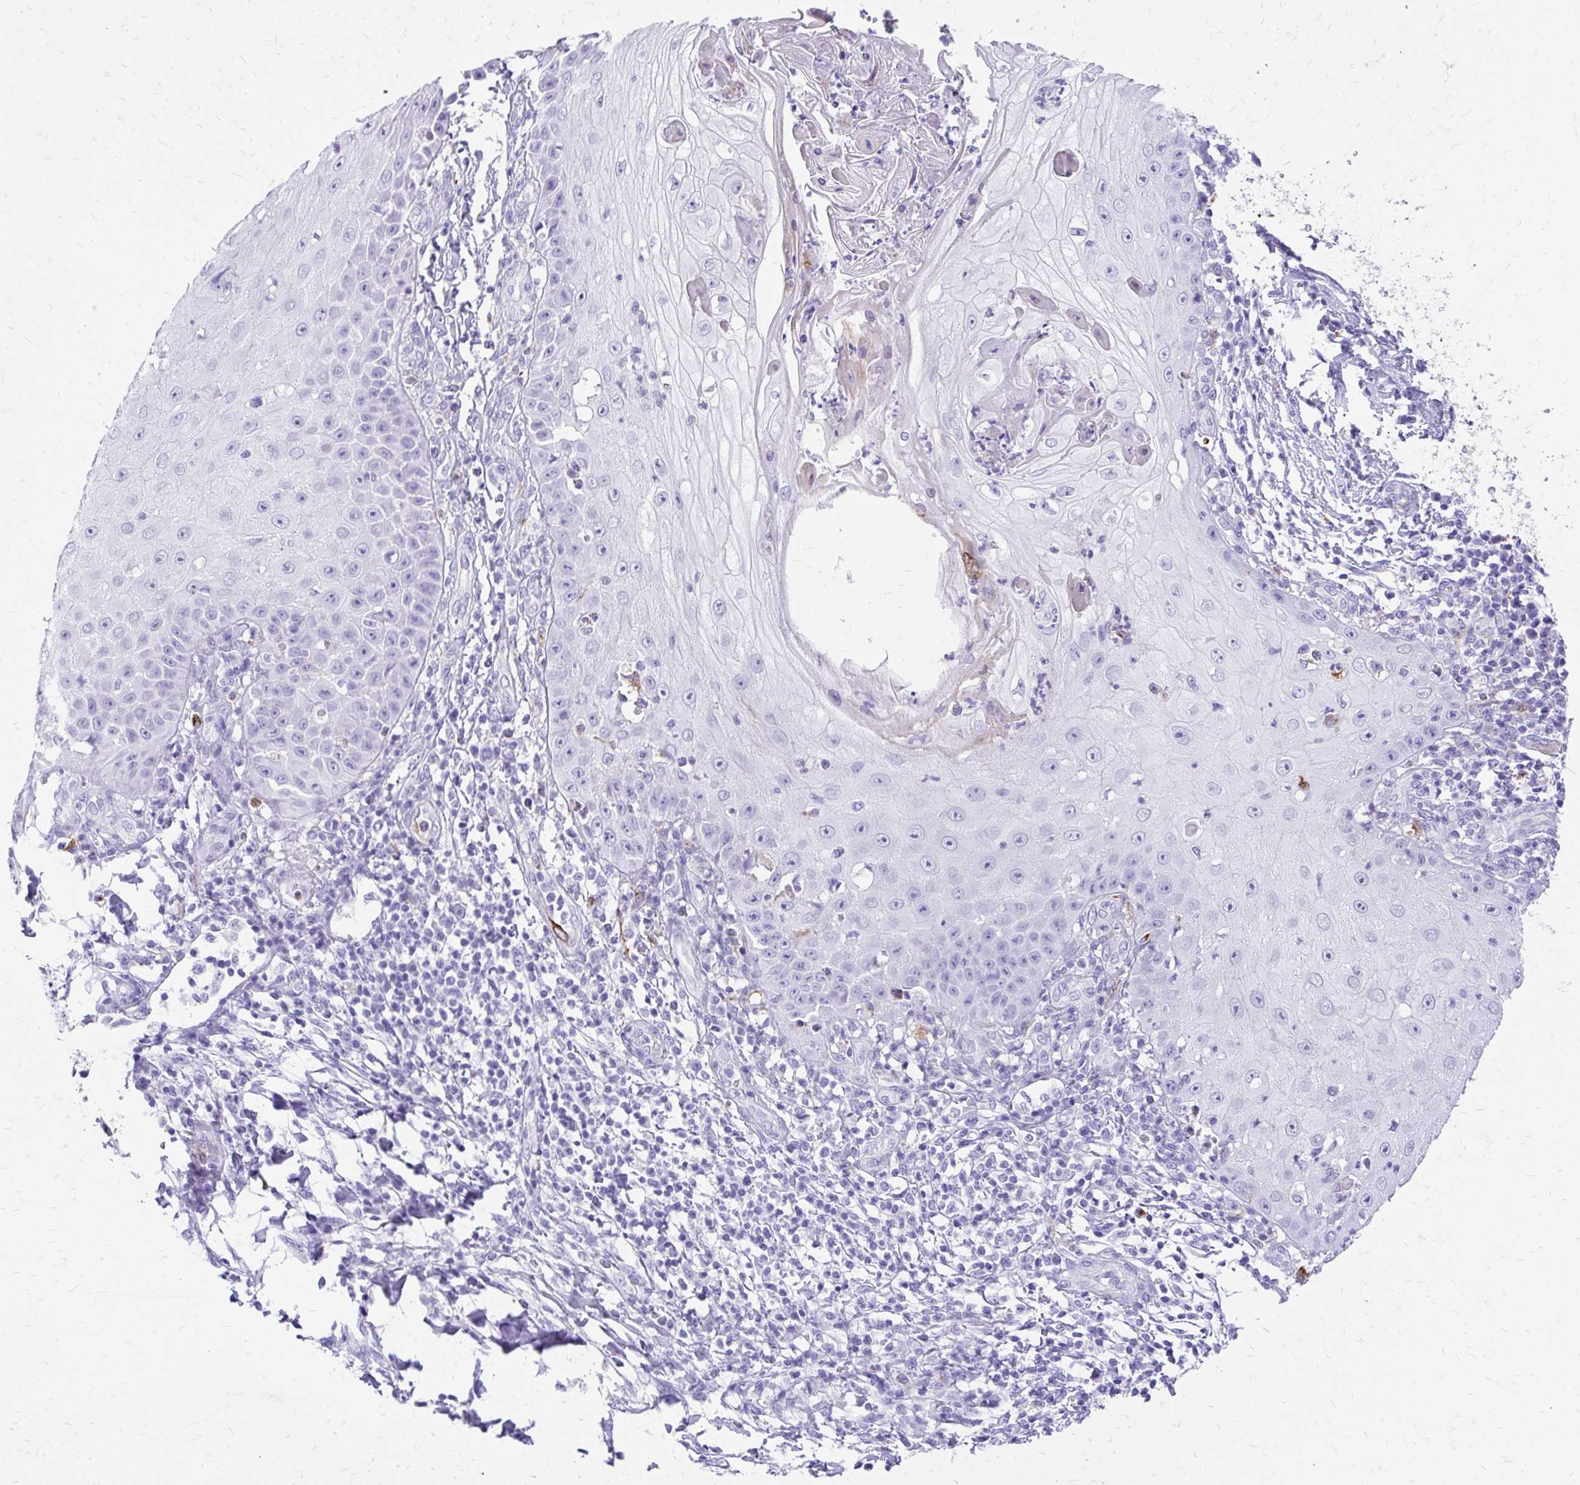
{"staining": {"intensity": "negative", "quantity": "none", "location": "none"}, "tissue": "skin cancer", "cell_type": "Tumor cells", "image_type": "cancer", "snomed": [{"axis": "morphology", "description": "Squamous cell carcinoma, NOS"}, {"axis": "topography", "description": "Skin"}], "caption": "Tumor cells show no significant protein positivity in skin cancer.", "gene": "ZNF699", "patient": {"sex": "male", "age": 70}}